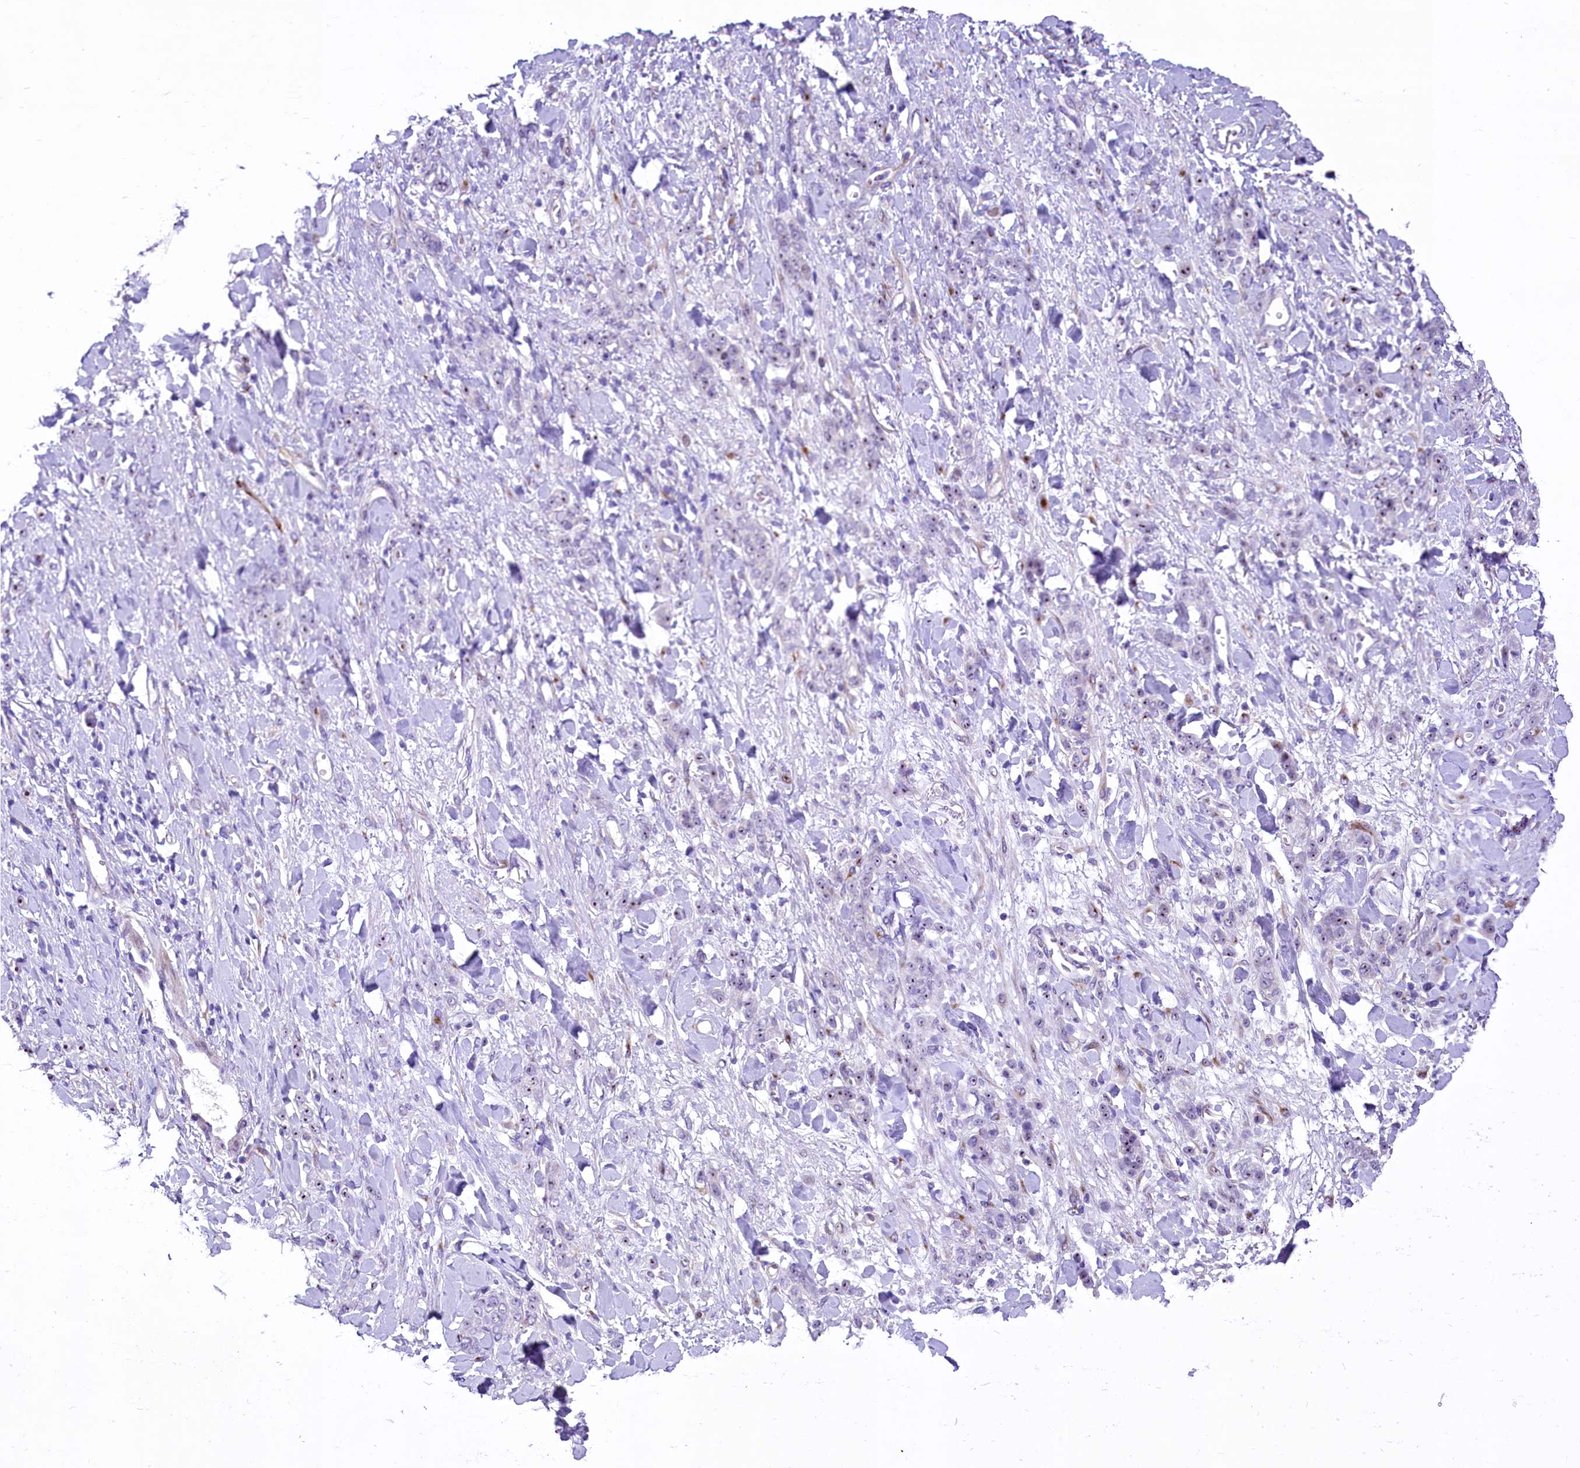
{"staining": {"intensity": "weak", "quantity": "25%-75%", "location": "nuclear"}, "tissue": "stomach cancer", "cell_type": "Tumor cells", "image_type": "cancer", "snomed": [{"axis": "morphology", "description": "Normal tissue, NOS"}, {"axis": "morphology", "description": "Adenocarcinoma, NOS"}, {"axis": "topography", "description": "Stomach"}], "caption": "Weak nuclear expression for a protein is seen in about 25%-75% of tumor cells of stomach cancer using IHC.", "gene": "SH3TC2", "patient": {"sex": "male", "age": 82}}